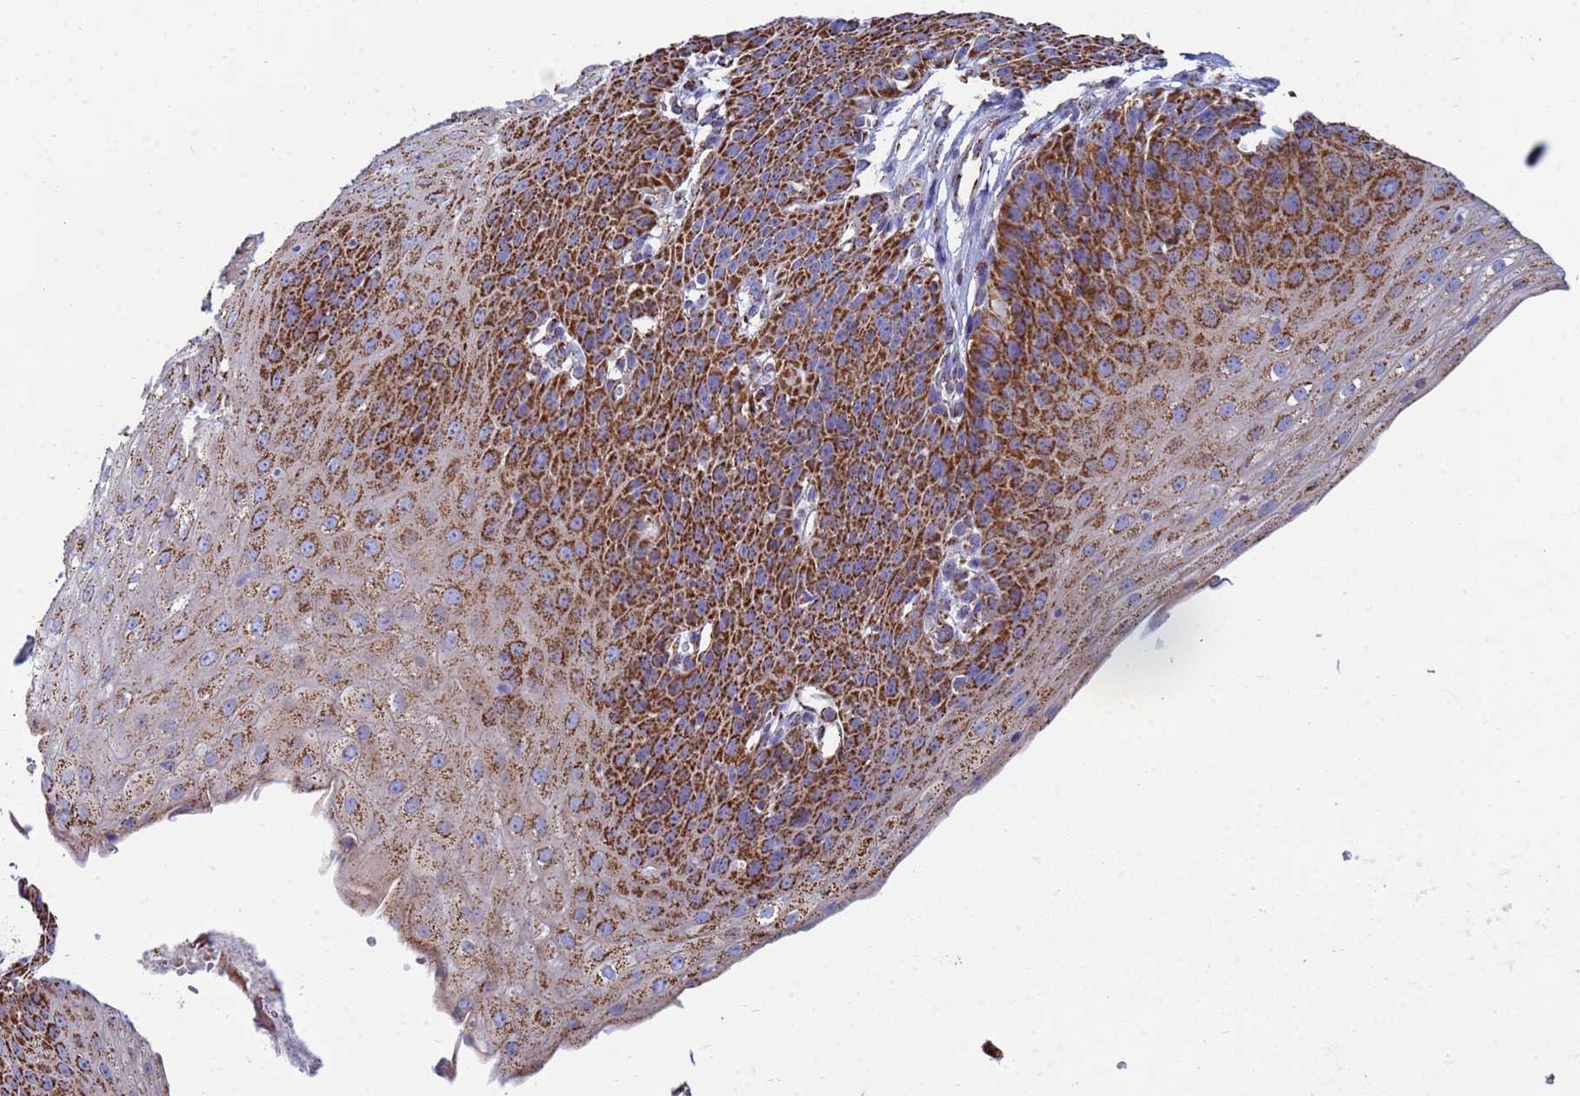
{"staining": {"intensity": "strong", "quantity": "25%-75%", "location": "cytoplasmic/membranous"}, "tissue": "esophagus", "cell_type": "Squamous epithelial cells", "image_type": "normal", "snomed": [{"axis": "morphology", "description": "Normal tissue, NOS"}, {"axis": "topography", "description": "Esophagus"}], "caption": "The histopathology image demonstrates immunohistochemical staining of unremarkable esophagus. There is strong cytoplasmic/membranous positivity is present in about 25%-75% of squamous epithelial cells. (Stains: DAB (3,3'-diaminobenzidine) in brown, nuclei in blue, Microscopy: brightfield microscopy at high magnification).", "gene": "COQ4", "patient": {"sex": "male", "age": 71}}